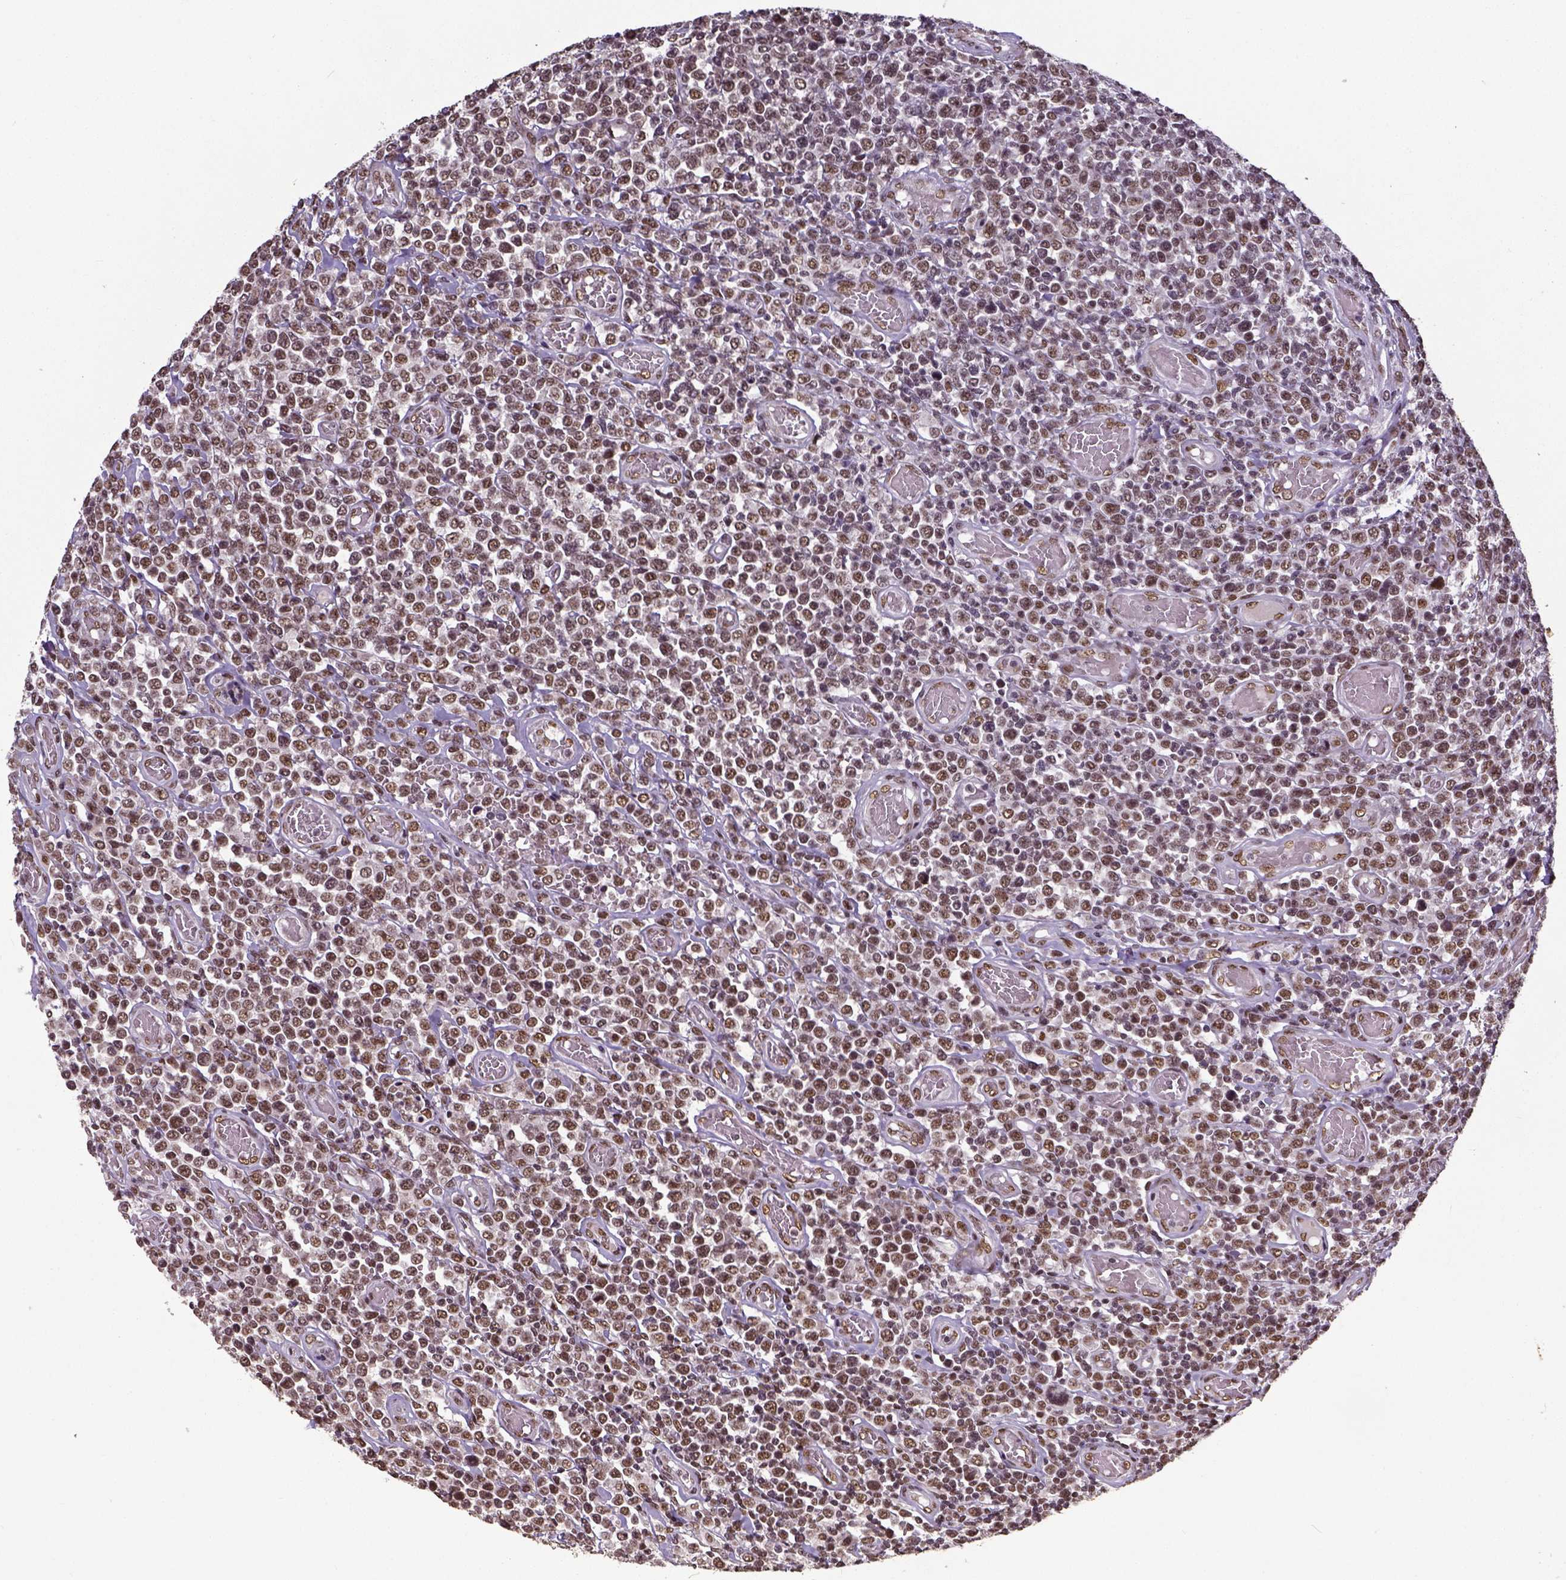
{"staining": {"intensity": "strong", "quantity": "25%-75%", "location": "nuclear"}, "tissue": "lymphoma", "cell_type": "Tumor cells", "image_type": "cancer", "snomed": [{"axis": "morphology", "description": "Malignant lymphoma, non-Hodgkin's type, High grade"}, {"axis": "topography", "description": "Soft tissue"}], "caption": "Strong nuclear staining is identified in about 25%-75% of tumor cells in malignant lymphoma, non-Hodgkin's type (high-grade). (Stains: DAB (3,3'-diaminobenzidine) in brown, nuclei in blue, Microscopy: brightfield microscopy at high magnification).", "gene": "ATRX", "patient": {"sex": "female", "age": 56}}